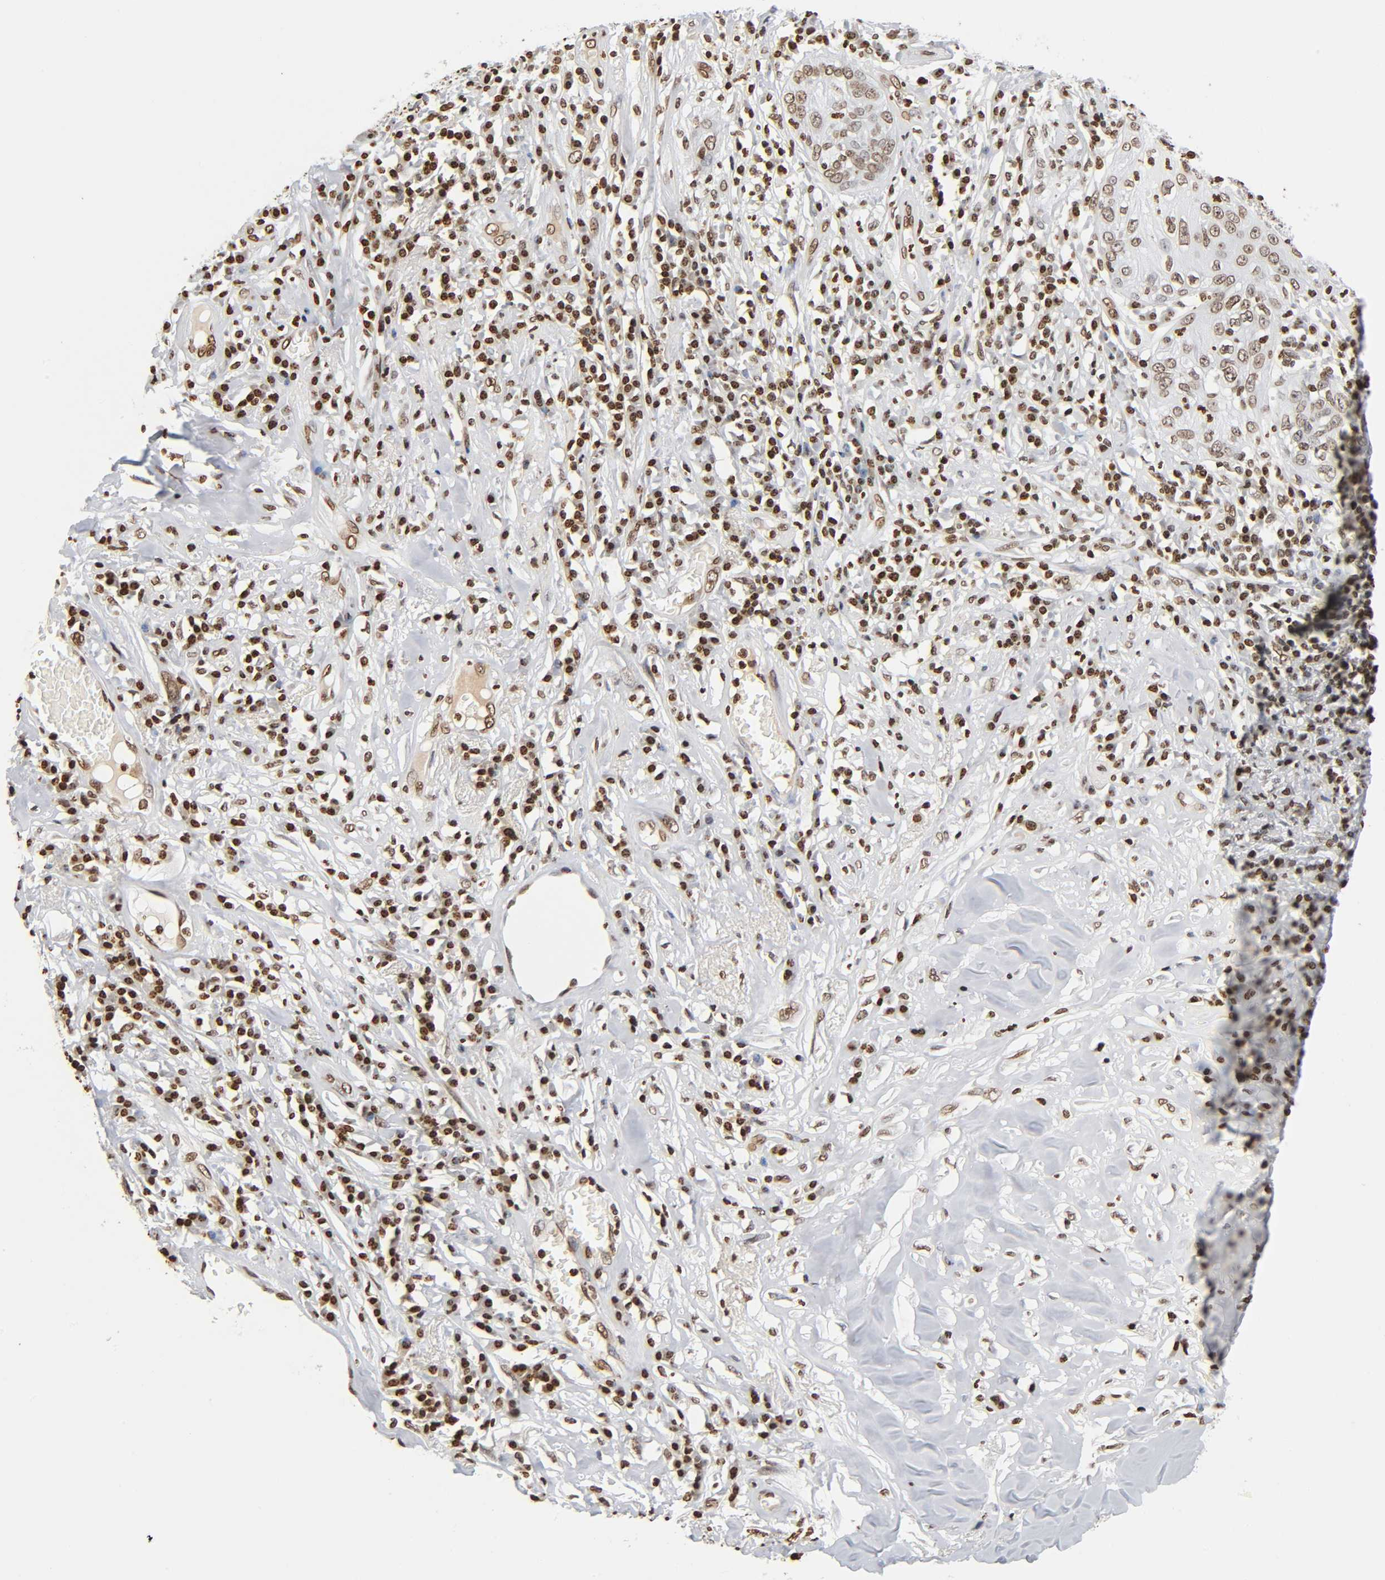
{"staining": {"intensity": "moderate", "quantity": ">75%", "location": "nuclear"}, "tissue": "skin cancer", "cell_type": "Tumor cells", "image_type": "cancer", "snomed": [{"axis": "morphology", "description": "Squamous cell carcinoma, NOS"}, {"axis": "topography", "description": "Skin"}], "caption": "Protein expression by immunohistochemistry (IHC) reveals moderate nuclear staining in approximately >75% of tumor cells in skin cancer.", "gene": "HOXA6", "patient": {"sex": "male", "age": 65}}